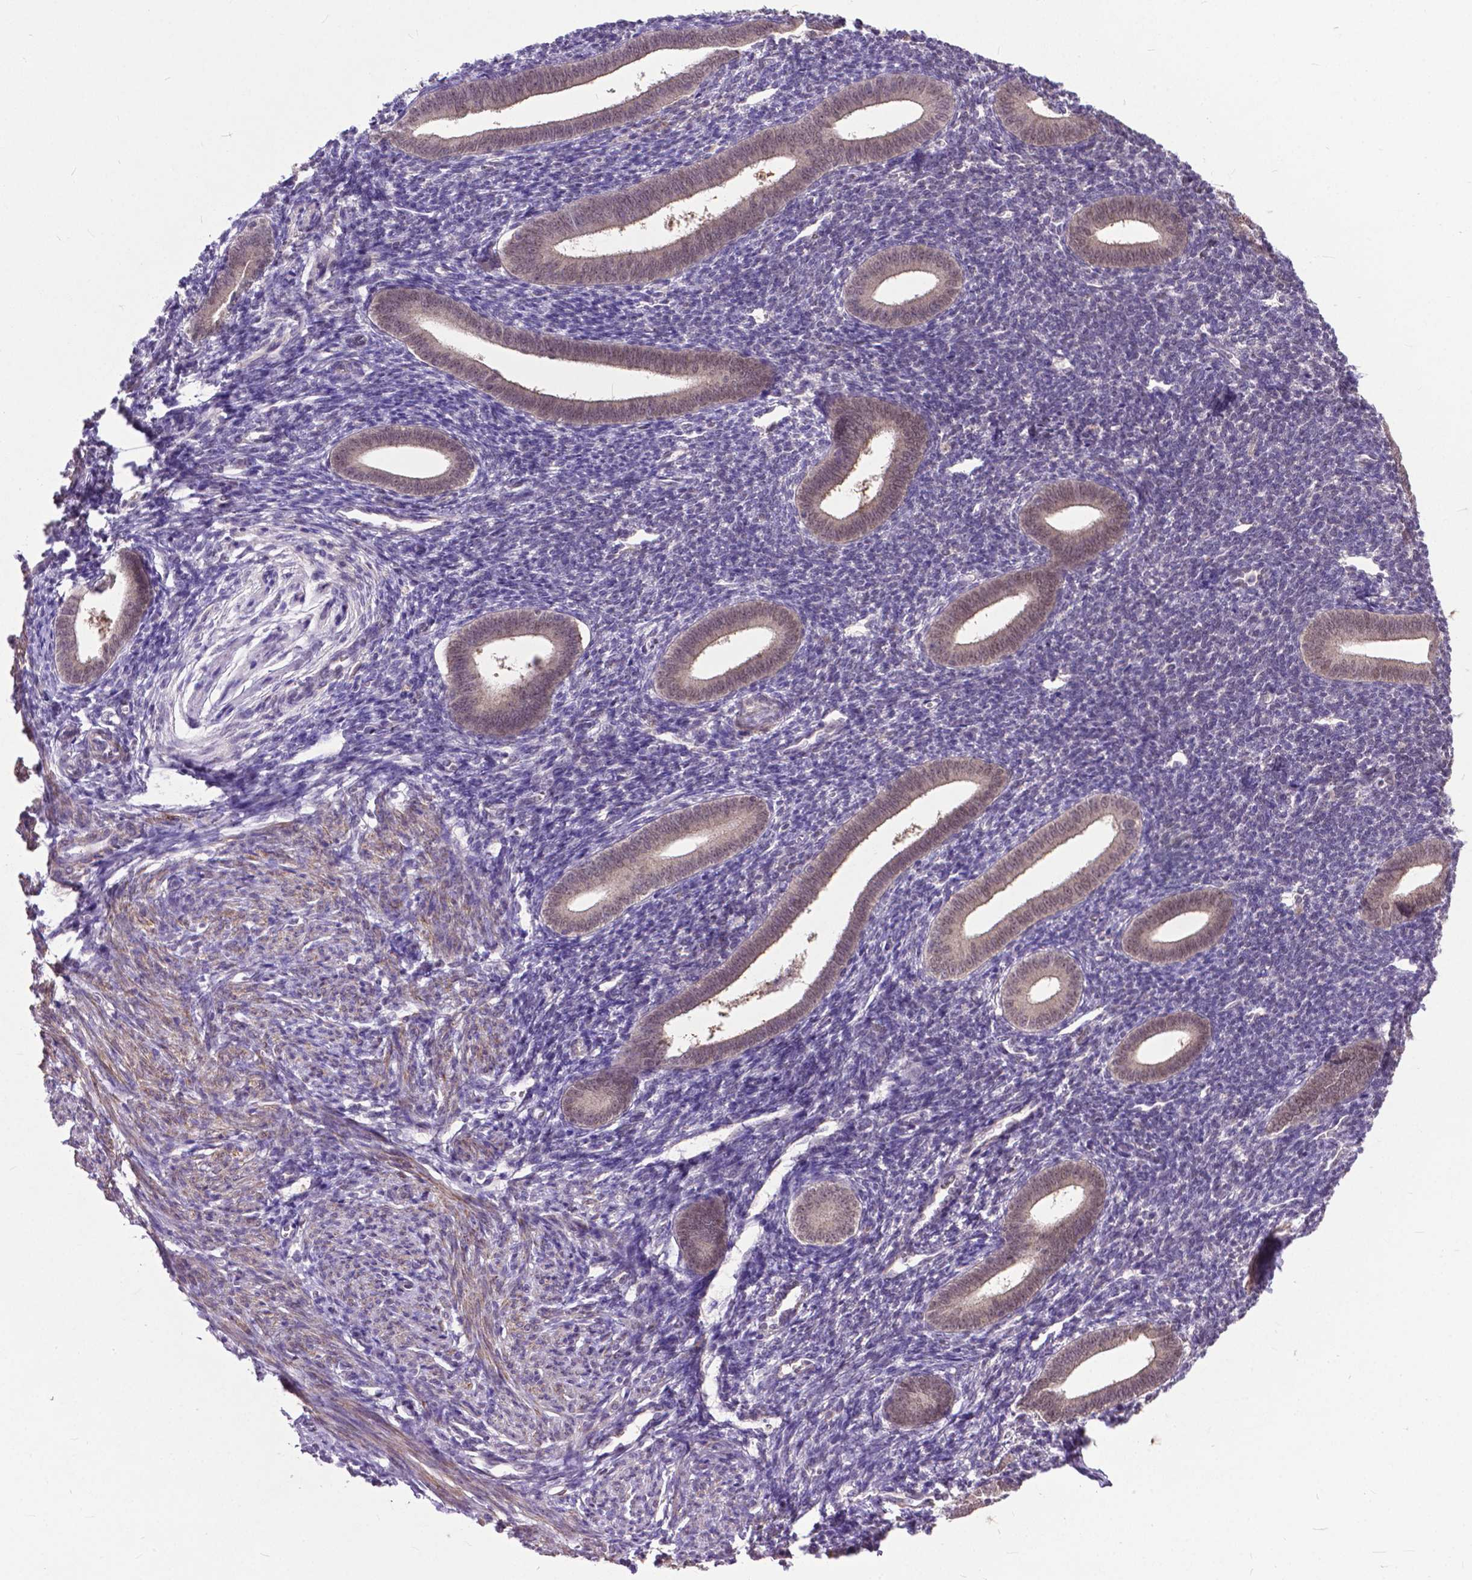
{"staining": {"intensity": "negative", "quantity": "none", "location": "none"}, "tissue": "endometrium", "cell_type": "Cells in endometrial stroma", "image_type": "normal", "snomed": [{"axis": "morphology", "description": "Normal tissue, NOS"}, {"axis": "topography", "description": "Endometrium"}], "caption": "Immunohistochemical staining of unremarkable human endometrium exhibits no significant positivity in cells in endometrial stroma. (DAB (3,3'-diaminobenzidine) immunohistochemistry (IHC) with hematoxylin counter stain).", "gene": "OTUB1", "patient": {"sex": "female", "age": 25}}